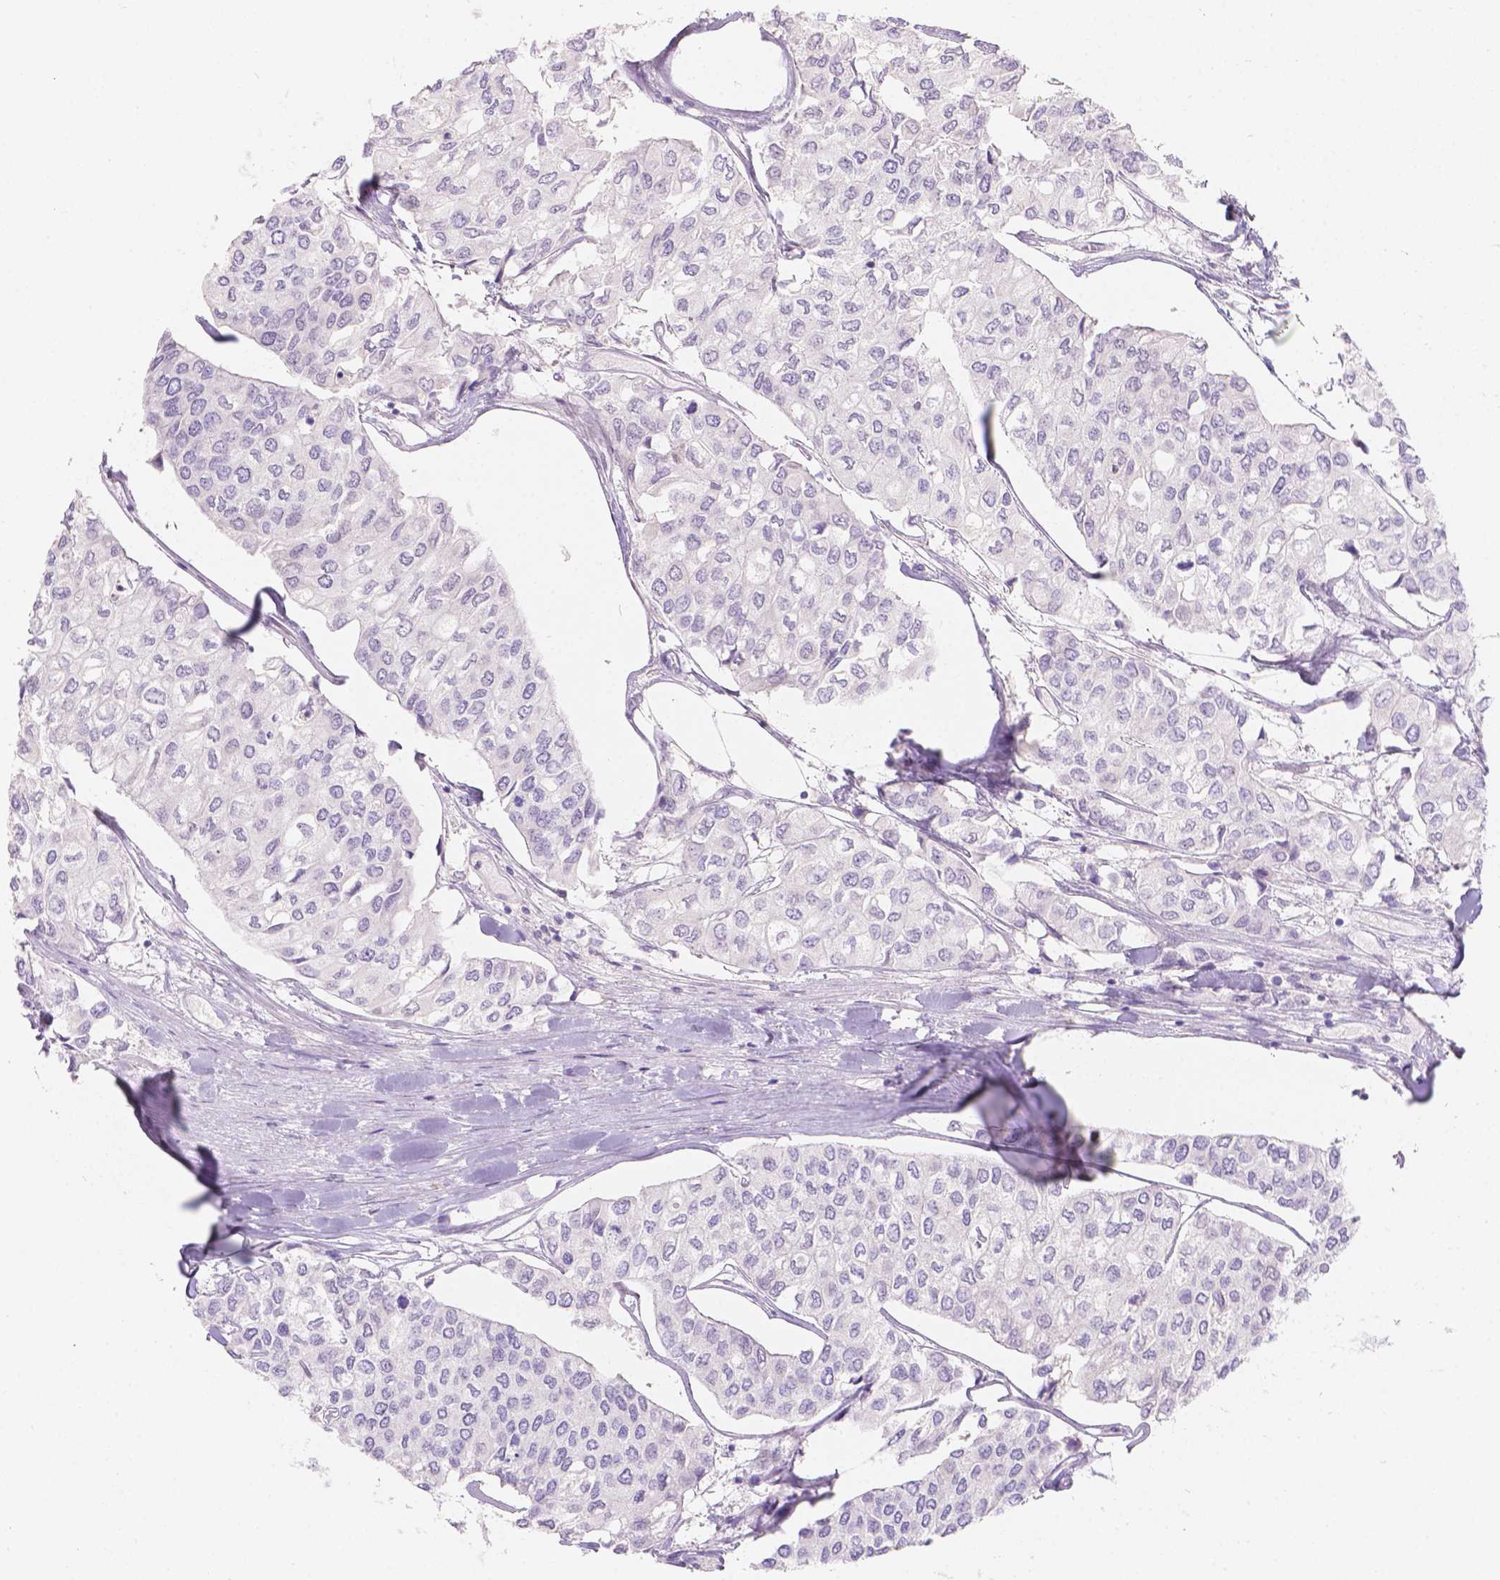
{"staining": {"intensity": "negative", "quantity": "none", "location": "none"}, "tissue": "urothelial cancer", "cell_type": "Tumor cells", "image_type": "cancer", "snomed": [{"axis": "morphology", "description": "Urothelial carcinoma, High grade"}, {"axis": "topography", "description": "Urinary bladder"}], "caption": "Tumor cells show no significant protein expression in urothelial cancer.", "gene": "HTN3", "patient": {"sex": "male", "age": 73}}